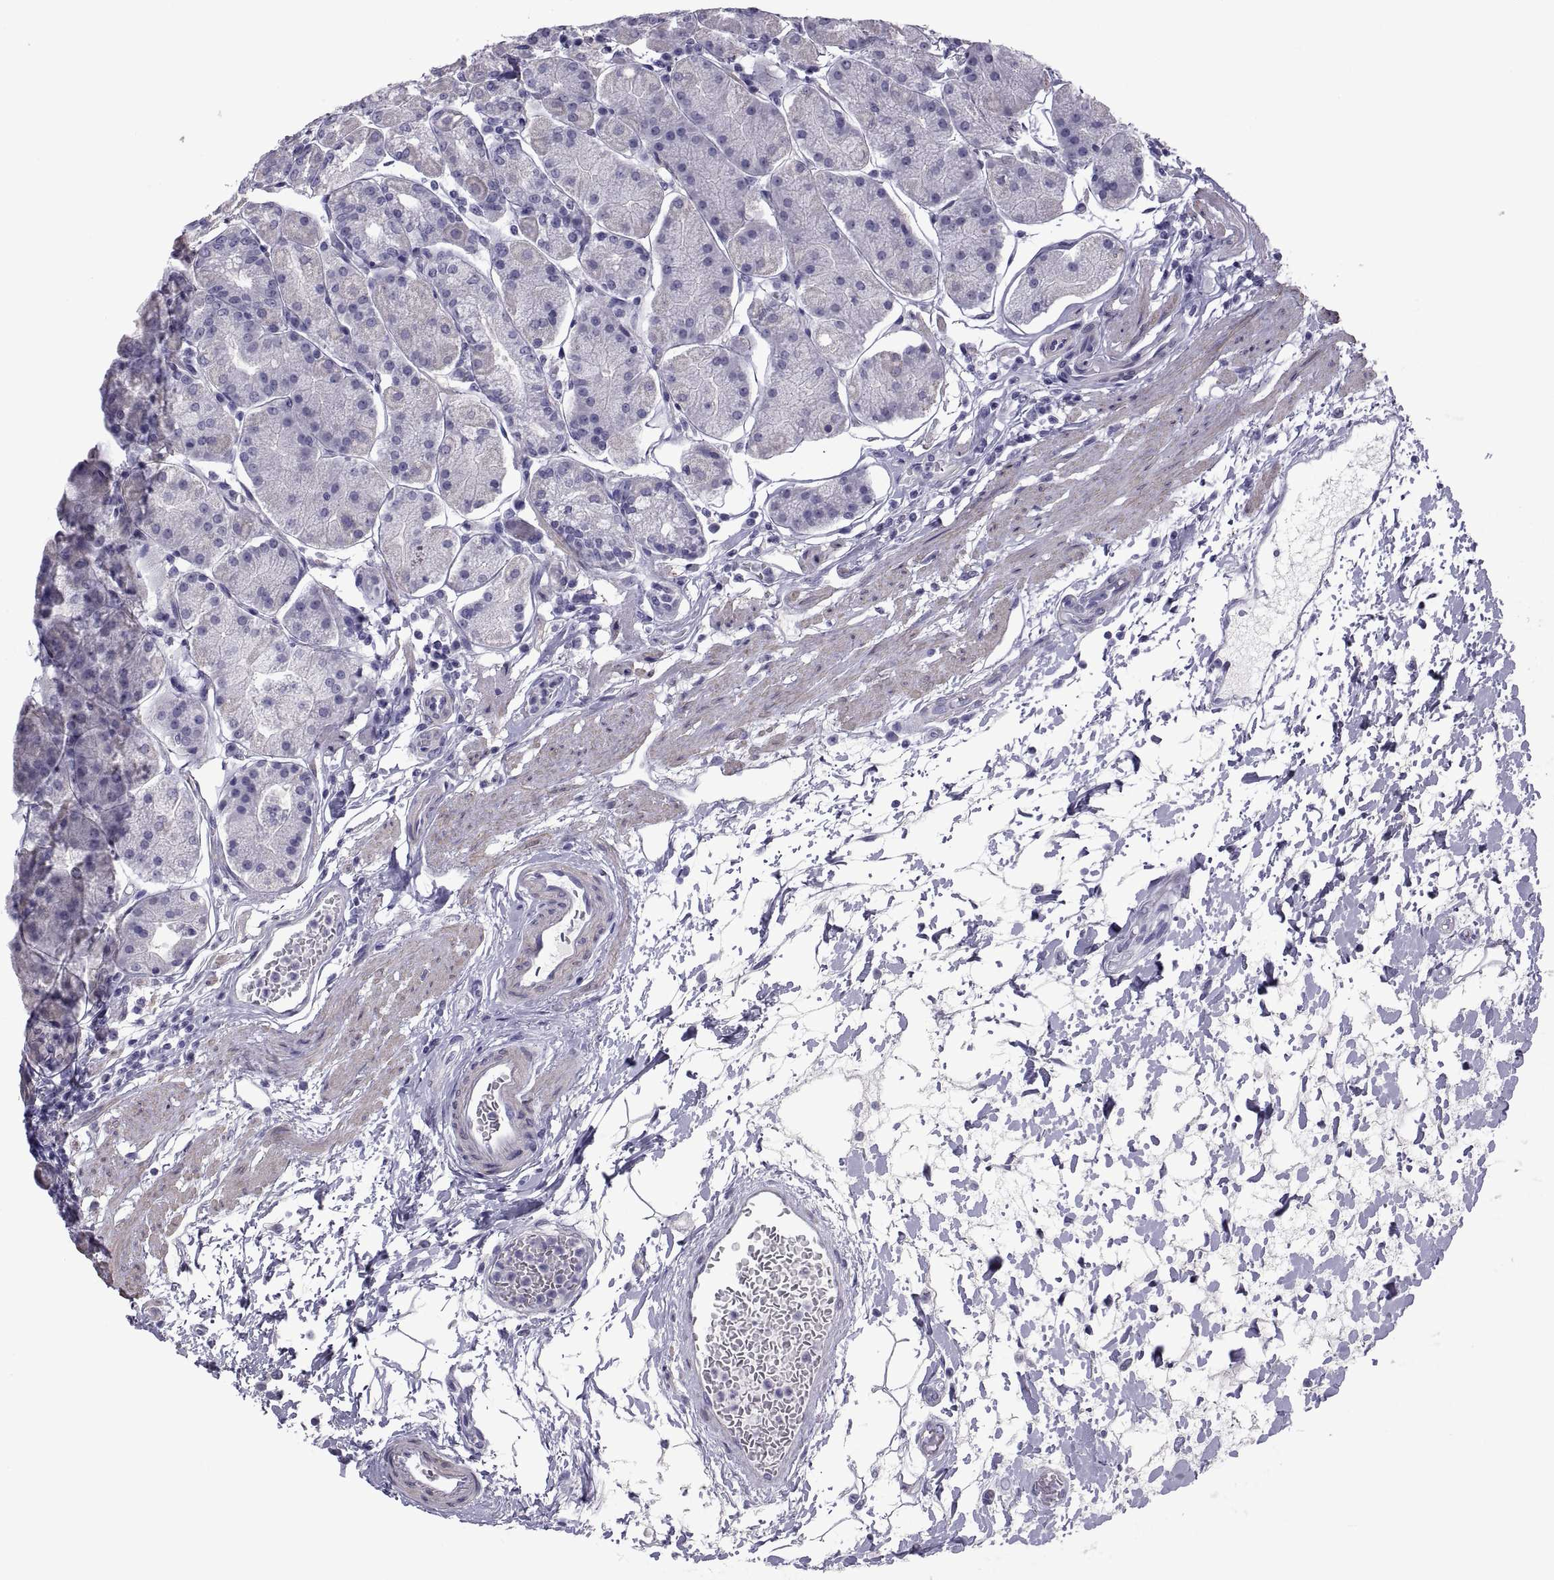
{"staining": {"intensity": "negative", "quantity": "none", "location": "none"}, "tissue": "stomach", "cell_type": "Glandular cells", "image_type": "normal", "snomed": [{"axis": "morphology", "description": "Normal tissue, NOS"}, {"axis": "topography", "description": "Stomach"}], "caption": "Immunohistochemistry (IHC) of normal human stomach displays no positivity in glandular cells.", "gene": "MAGEB1", "patient": {"sex": "male", "age": 54}}